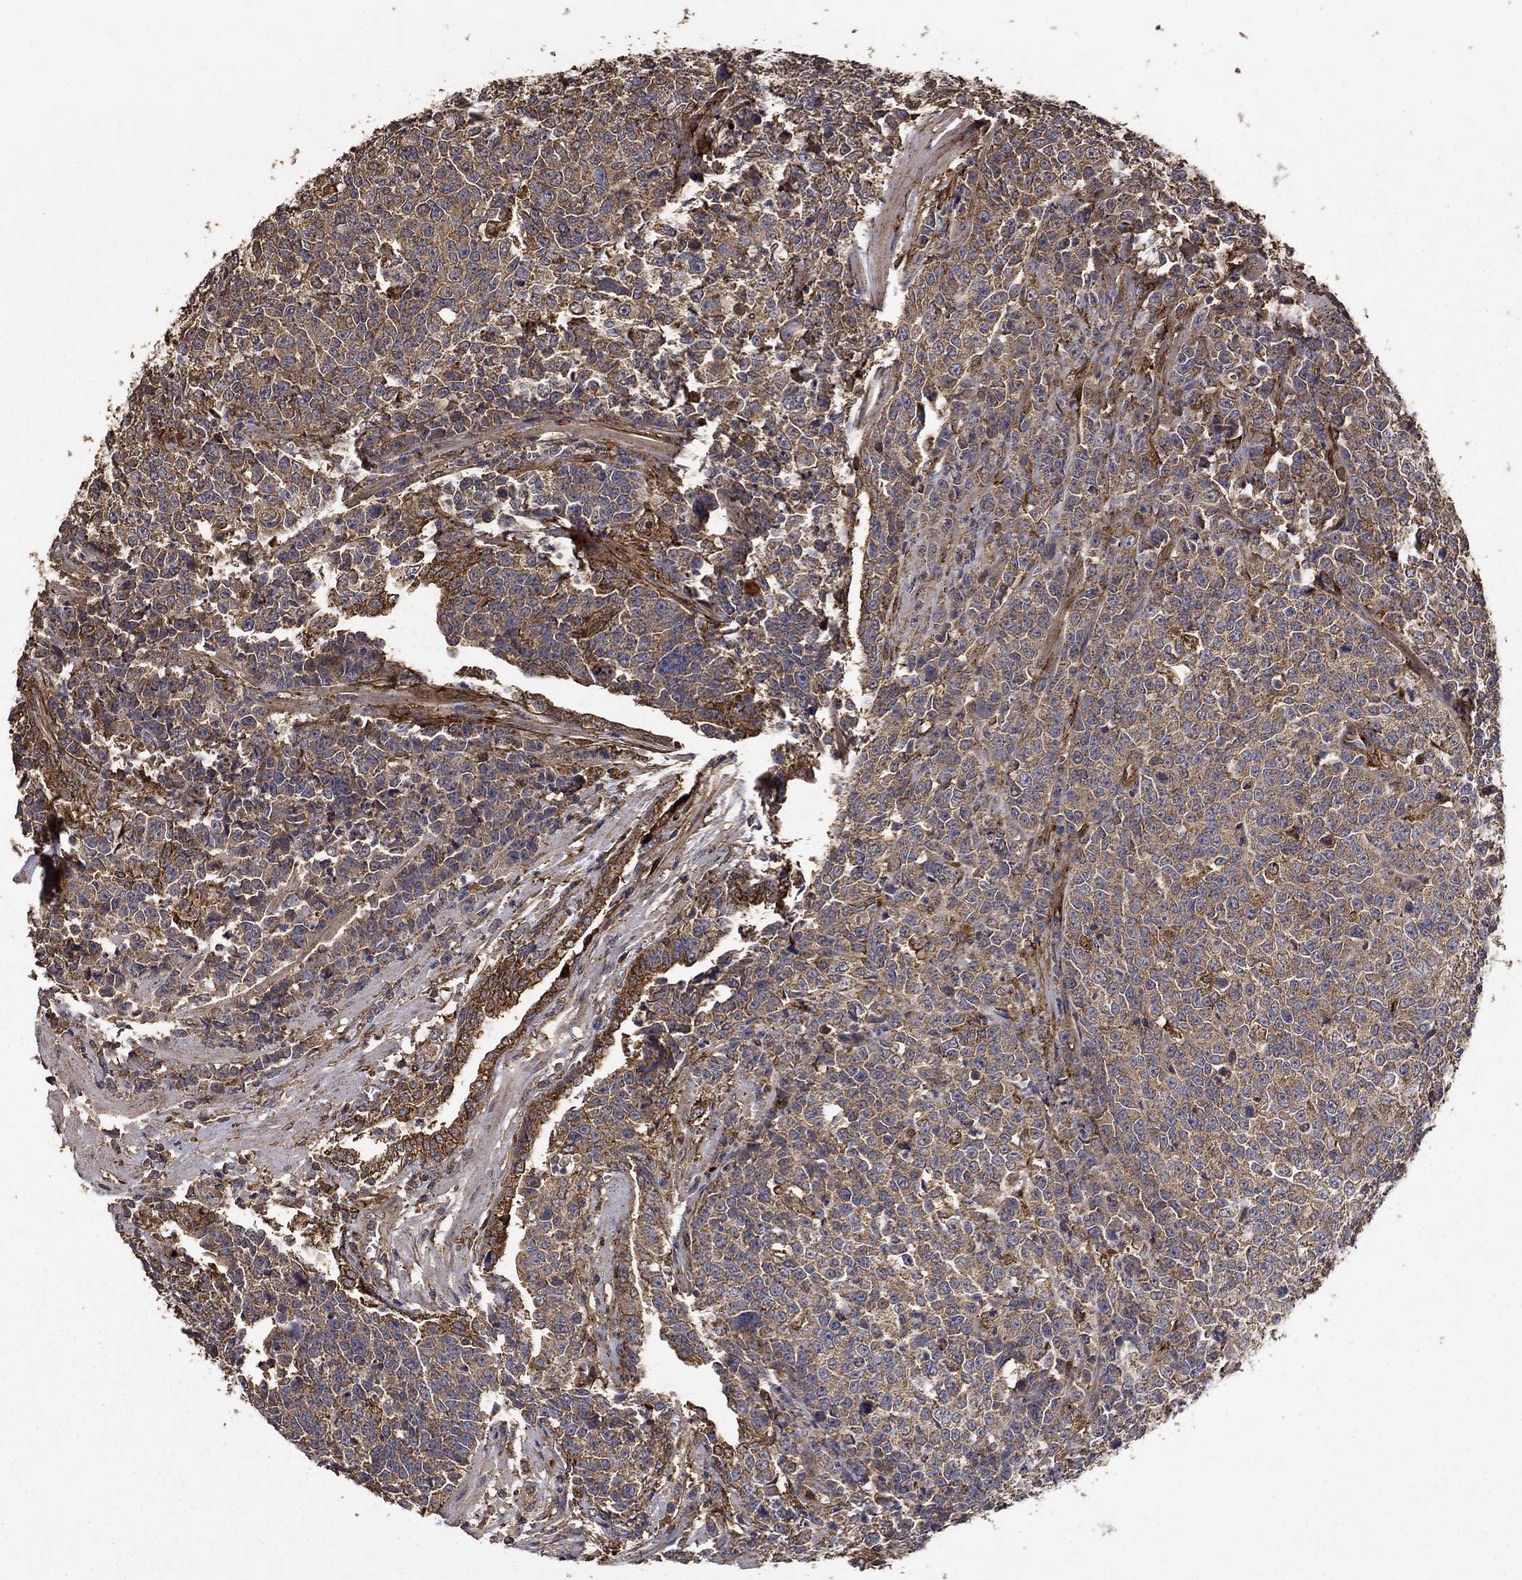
{"staining": {"intensity": "moderate", "quantity": "<25%", "location": "cytoplasmic/membranous"}, "tissue": "prostate cancer", "cell_type": "Tumor cells", "image_type": "cancer", "snomed": [{"axis": "morphology", "description": "Adenocarcinoma, NOS"}, {"axis": "topography", "description": "Prostate"}], "caption": "Tumor cells show low levels of moderate cytoplasmic/membranous staining in approximately <25% of cells in adenocarcinoma (prostate).", "gene": "IFRD1", "patient": {"sex": "male", "age": 67}}